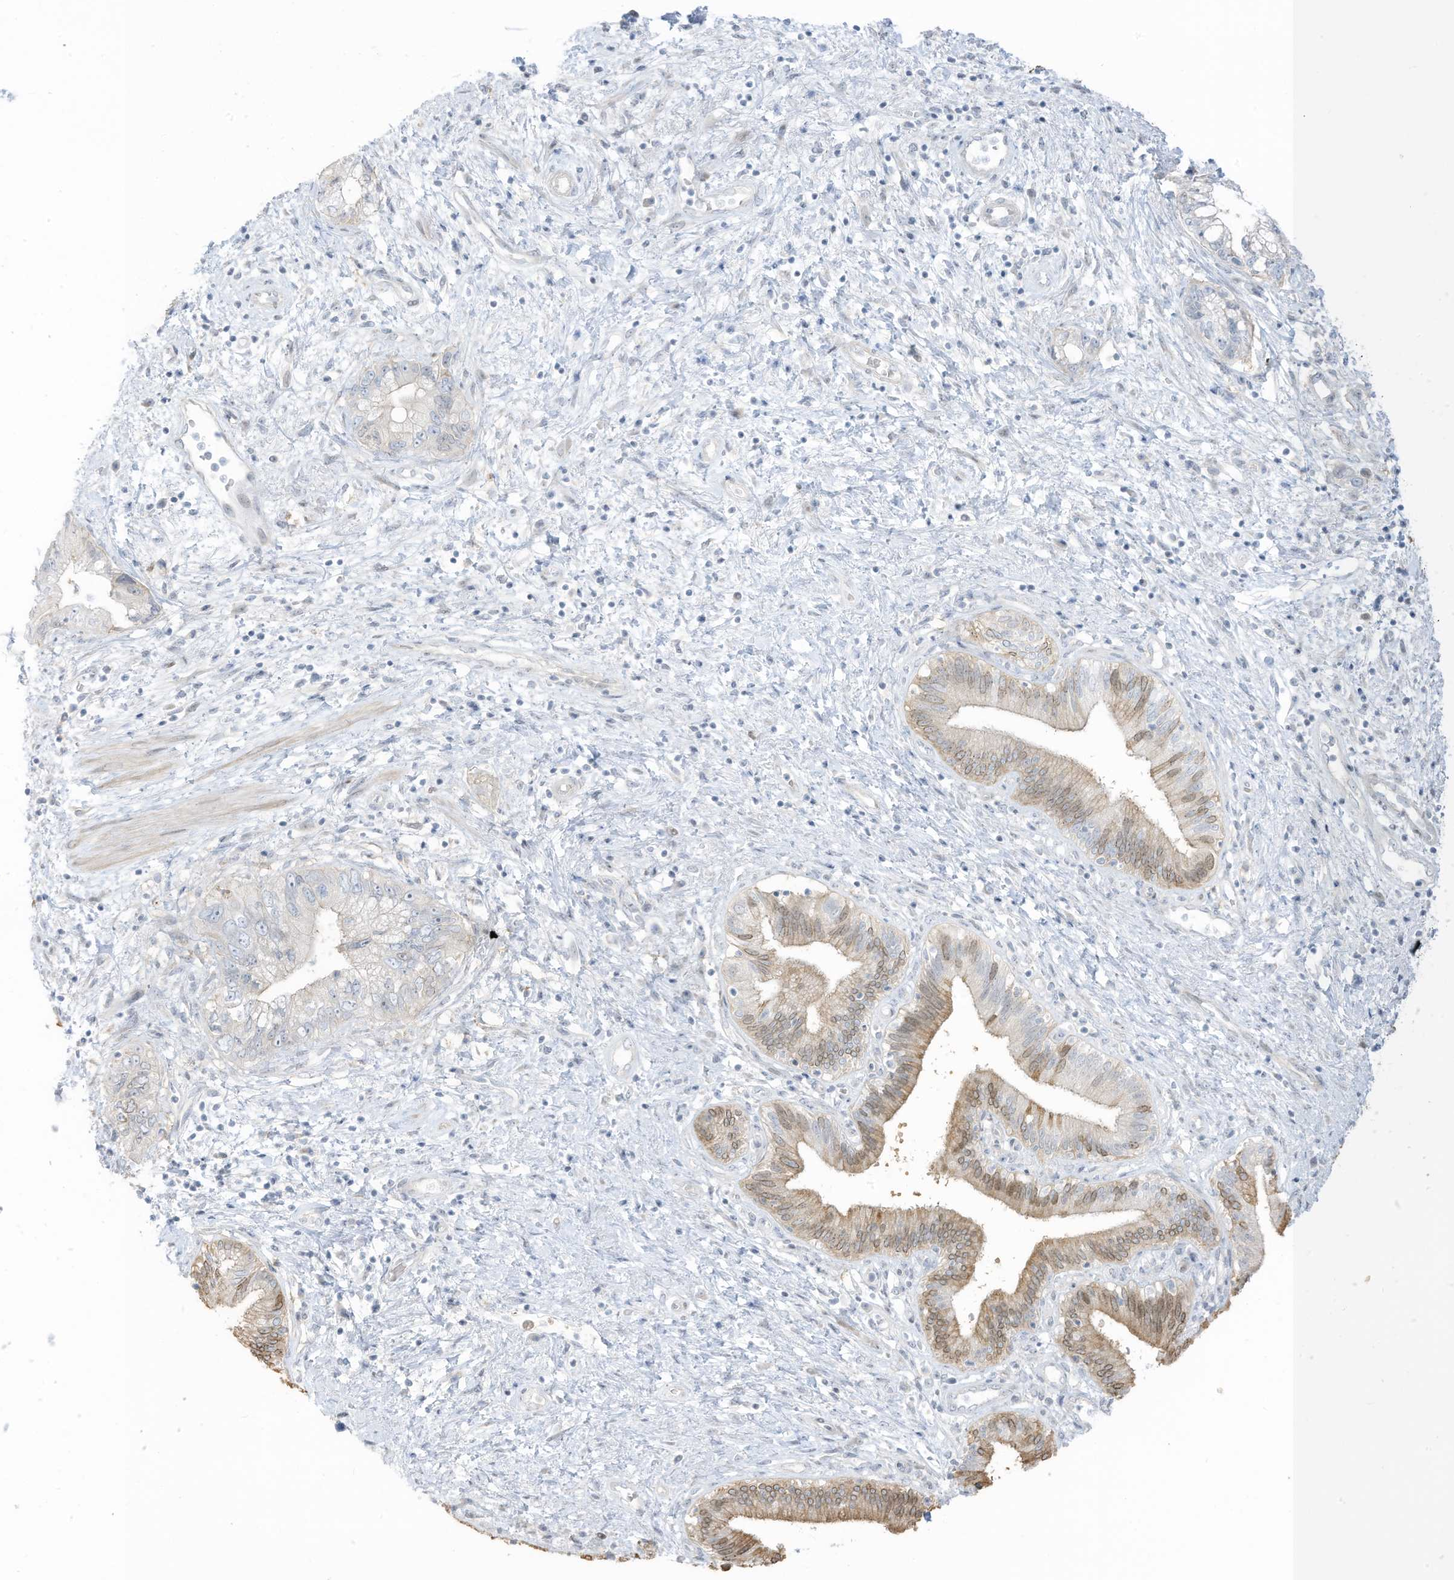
{"staining": {"intensity": "moderate", "quantity": "<25%", "location": "cytoplasmic/membranous"}, "tissue": "pancreatic cancer", "cell_type": "Tumor cells", "image_type": "cancer", "snomed": [{"axis": "morphology", "description": "Adenocarcinoma, NOS"}, {"axis": "topography", "description": "Pancreas"}], "caption": "Brown immunohistochemical staining in pancreatic cancer (adenocarcinoma) shows moderate cytoplasmic/membranous positivity in approximately <25% of tumor cells.", "gene": "ASPRV1", "patient": {"sex": "female", "age": 73}}